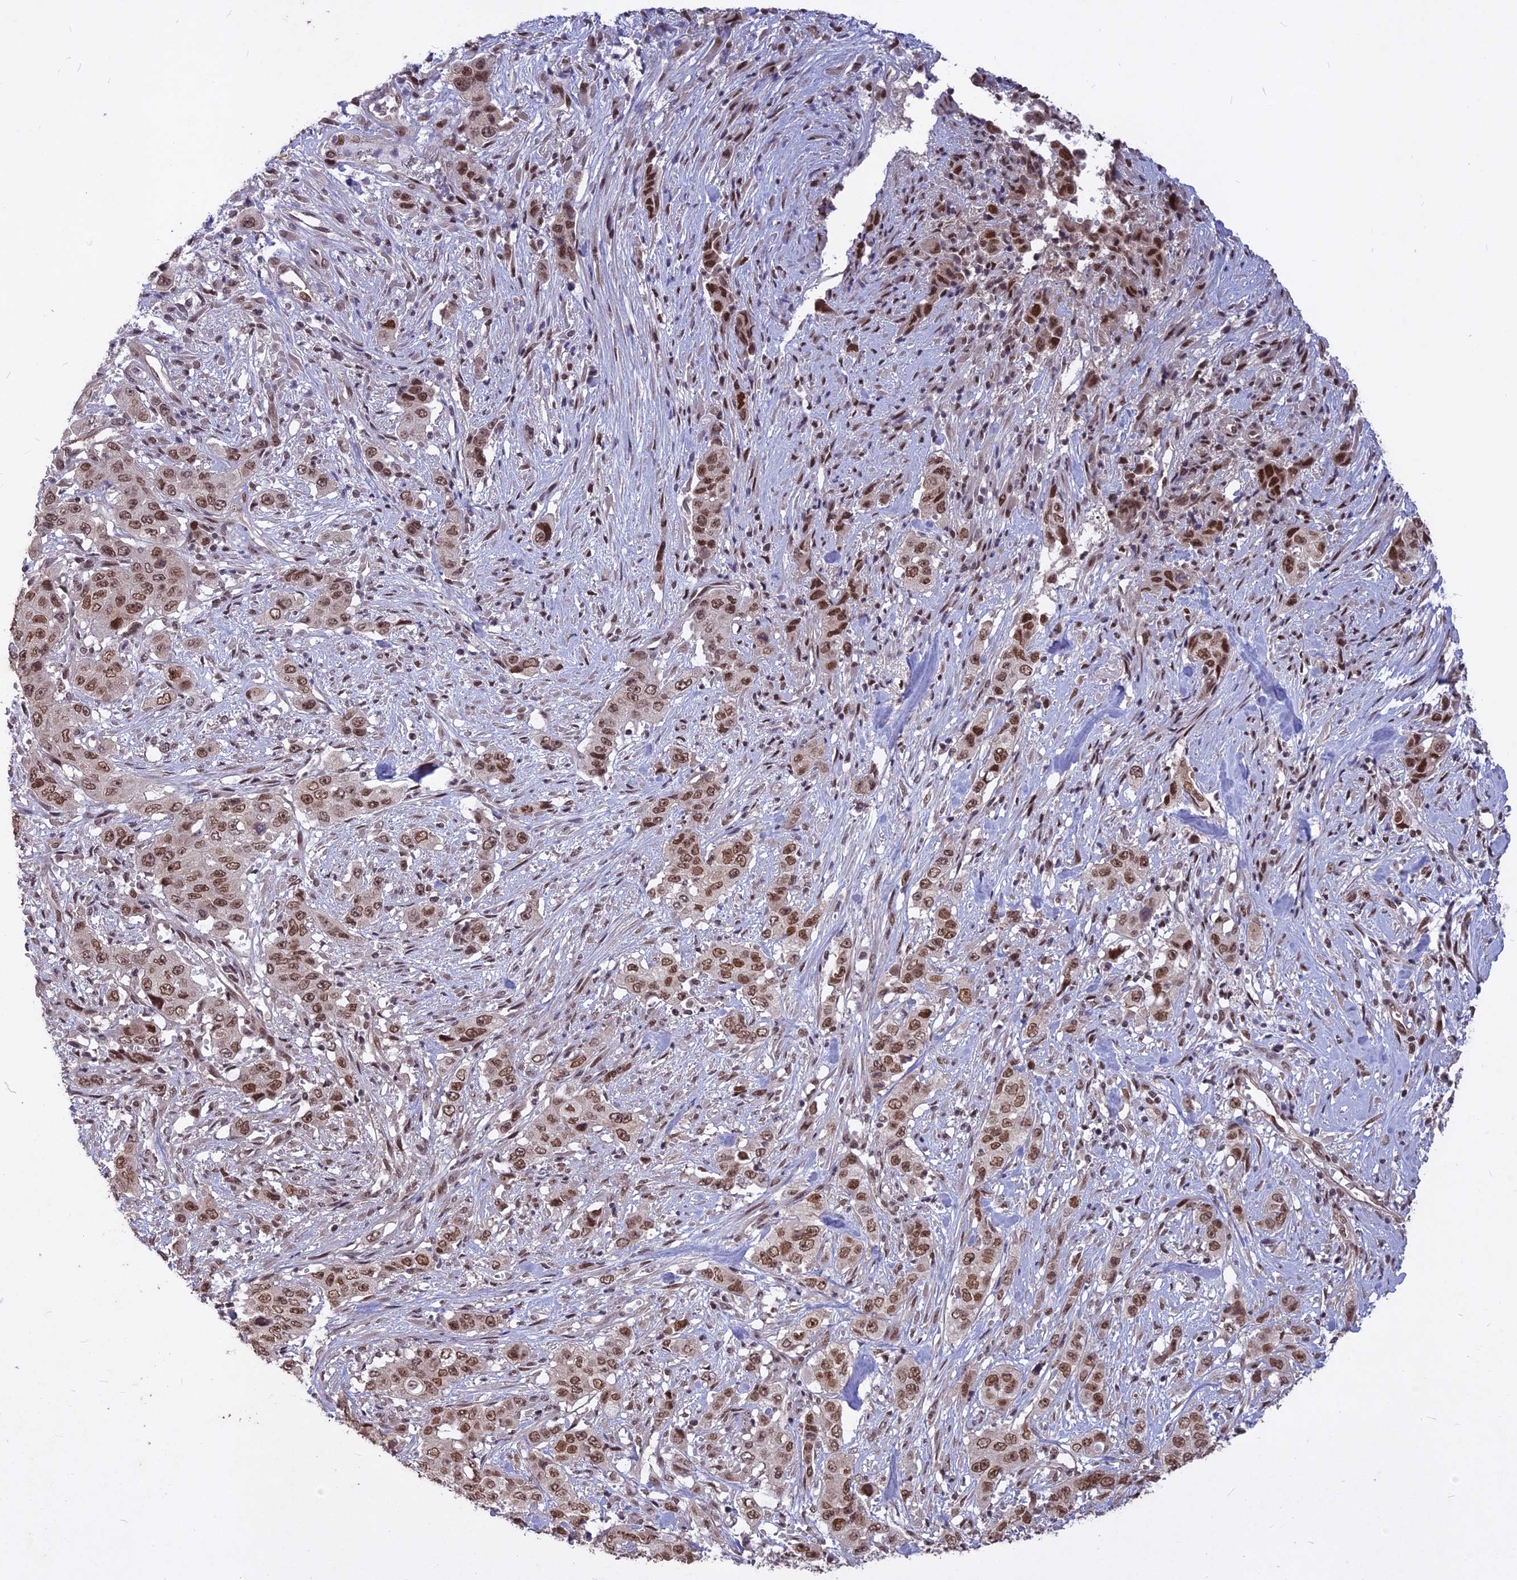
{"staining": {"intensity": "moderate", "quantity": ">75%", "location": "nuclear"}, "tissue": "stomach cancer", "cell_type": "Tumor cells", "image_type": "cancer", "snomed": [{"axis": "morphology", "description": "Adenocarcinoma, NOS"}, {"axis": "topography", "description": "Stomach, upper"}], "caption": "Immunohistochemical staining of human adenocarcinoma (stomach) shows medium levels of moderate nuclear expression in about >75% of tumor cells.", "gene": "DIS3", "patient": {"sex": "male", "age": 62}}